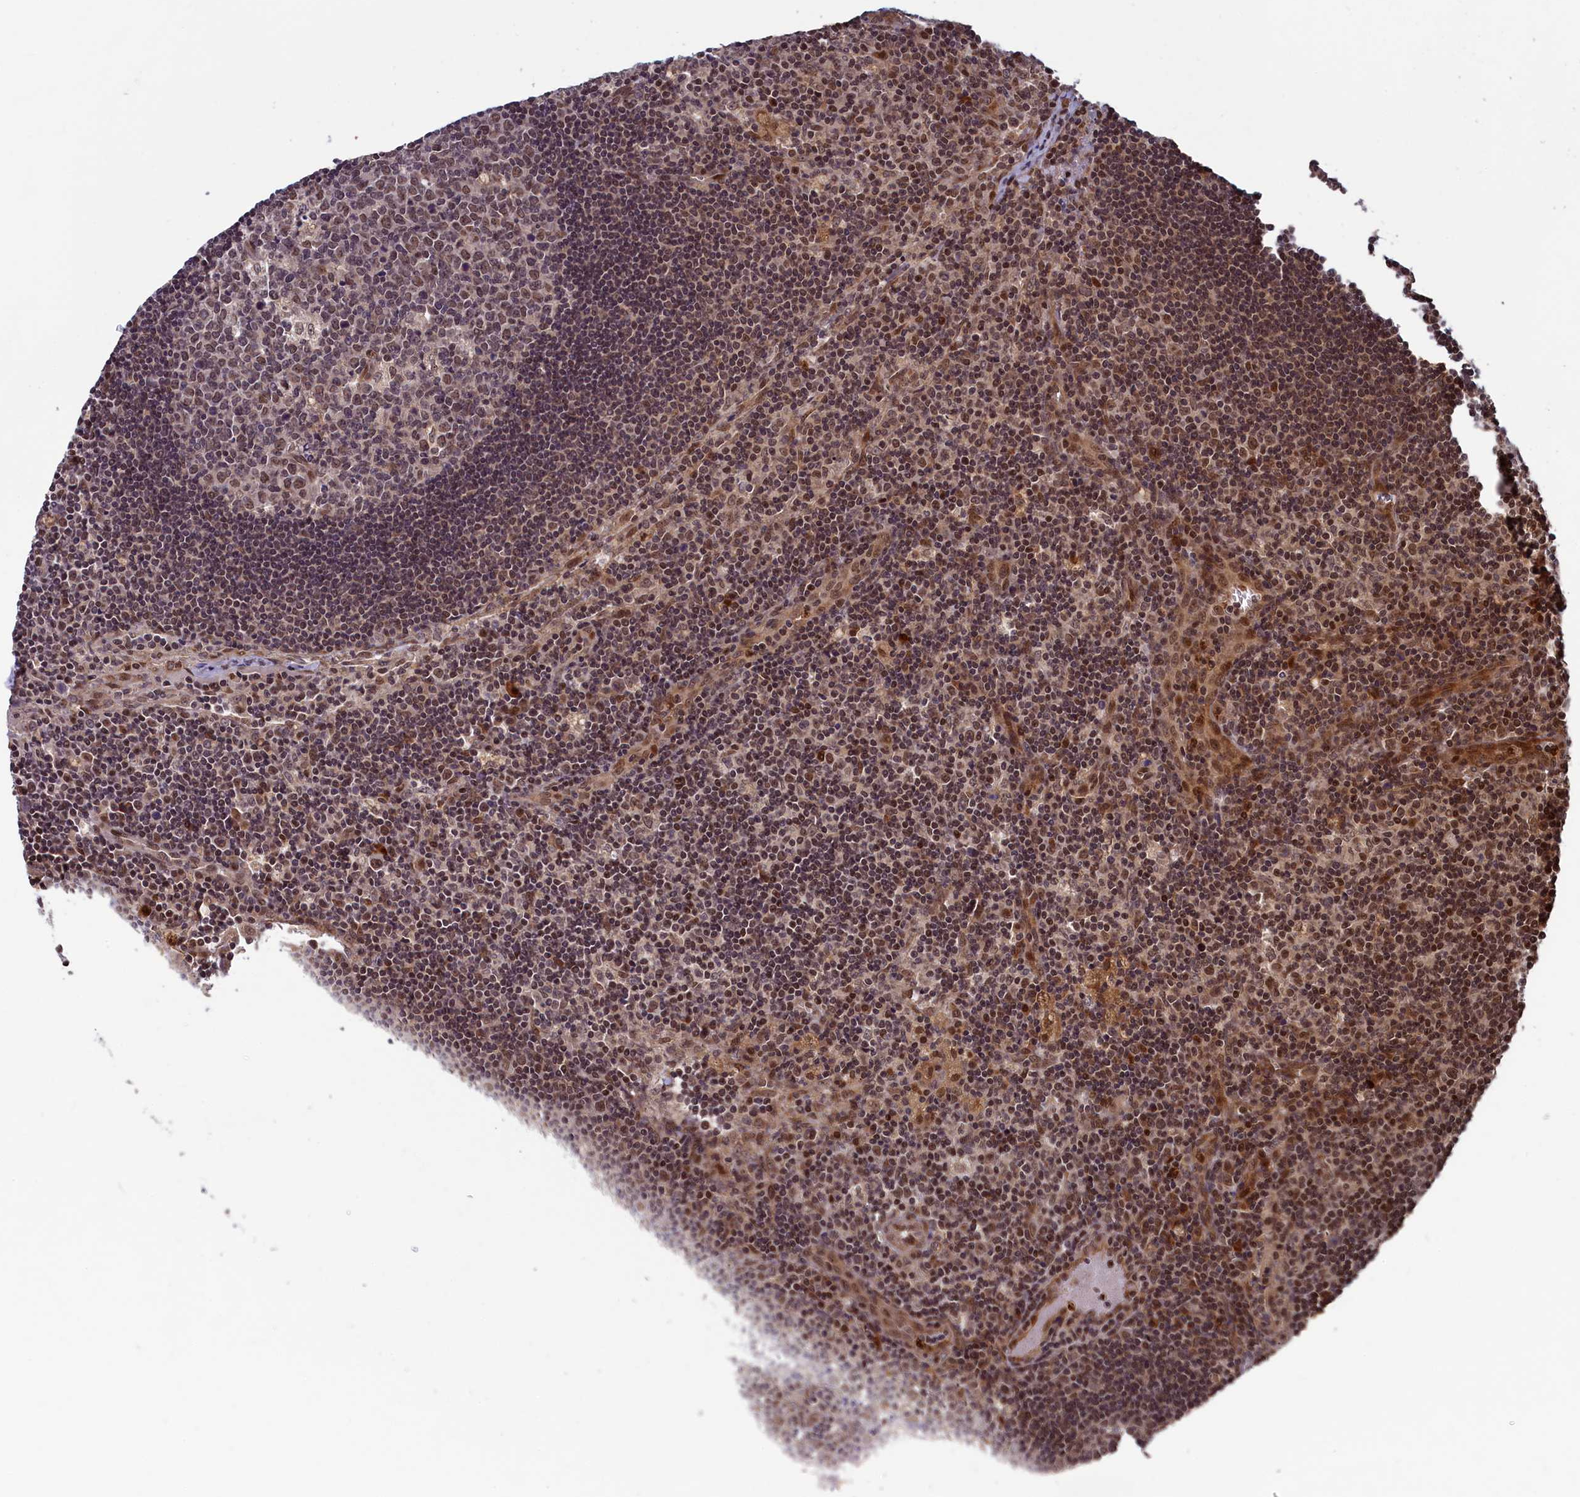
{"staining": {"intensity": "moderate", "quantity": "25%-75%", "location": "nuclear"}, "tissue": "lymph node", "cell_type": "Germinal center cells", "image_type": "normal", "snomed": [{"axis": "morphology", "description": "Normal tissue, NOS"}, {"axis": "topography", "description": "Lymph node"}], "caption": "A high-resolution histopathology image shows IHC staining of benign lymph node, which demonstrates moderate nuclear staining in approximately 25%-75% of germinal center cells.", "gene": "NAE1", "patient": {"sex": "male", "age": 58}}